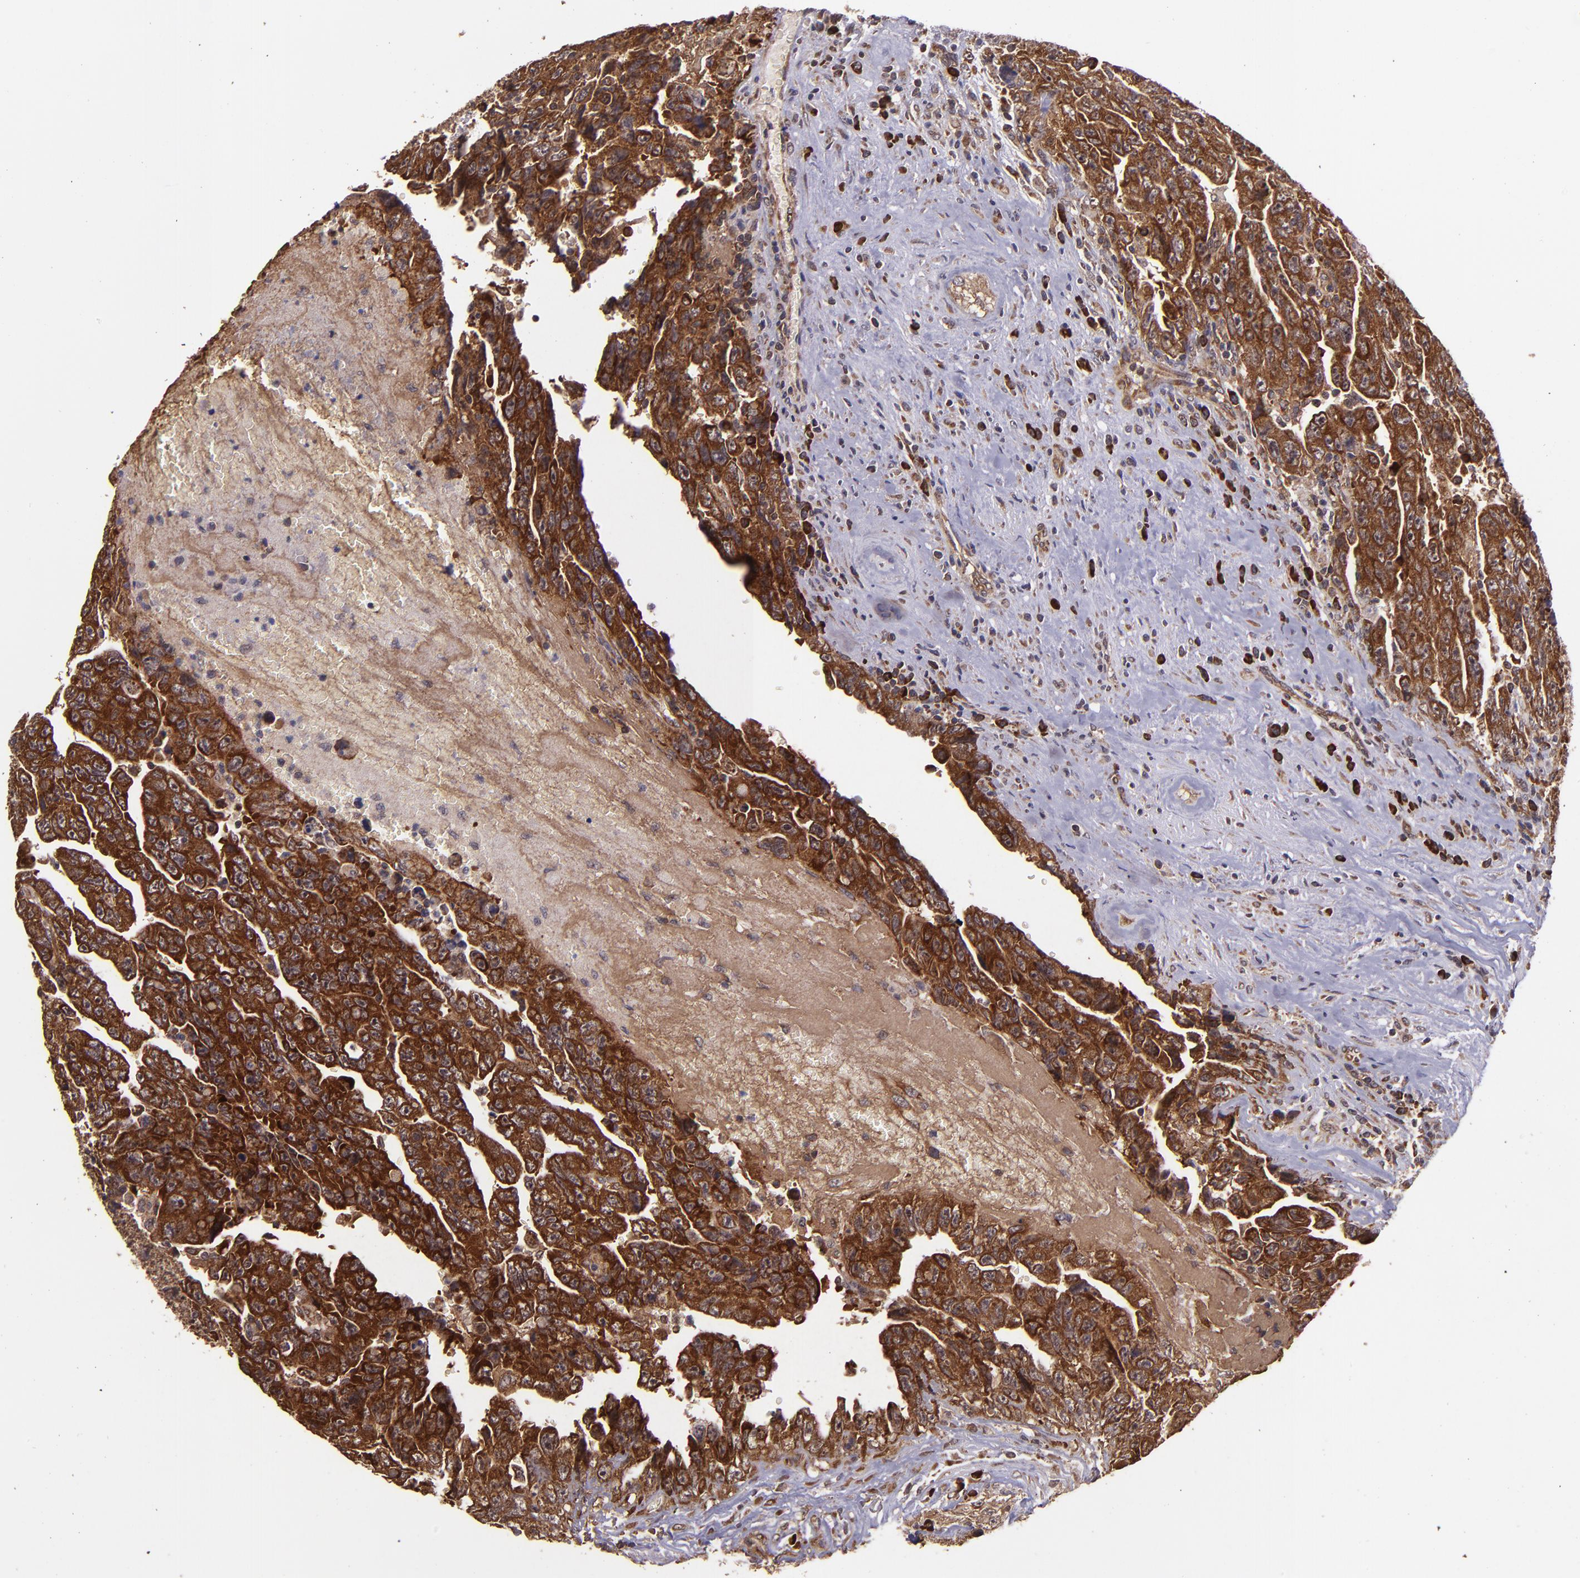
{"staining": {"intensity": "strong", "quantity": ">75%", "location": "cytoplasmic/membranous"}, "tissue": "testis cancer", "cell_type": "Tumor cells", "image_type": "cancer", "snomed": [{"axis": "morphology", "description": "Carcinoma, Embryonal, NOS"}, {"axis": "topography", "description": "Testis"}], "caption": "Immunohistochemical staining of human testis embryonal carcinoma shows high levels of strong cytoplasmic/membranous positivity in about >75% of tumor cells.", "gene": "USP51", "patient": {"sex": "male", "age": 28}}